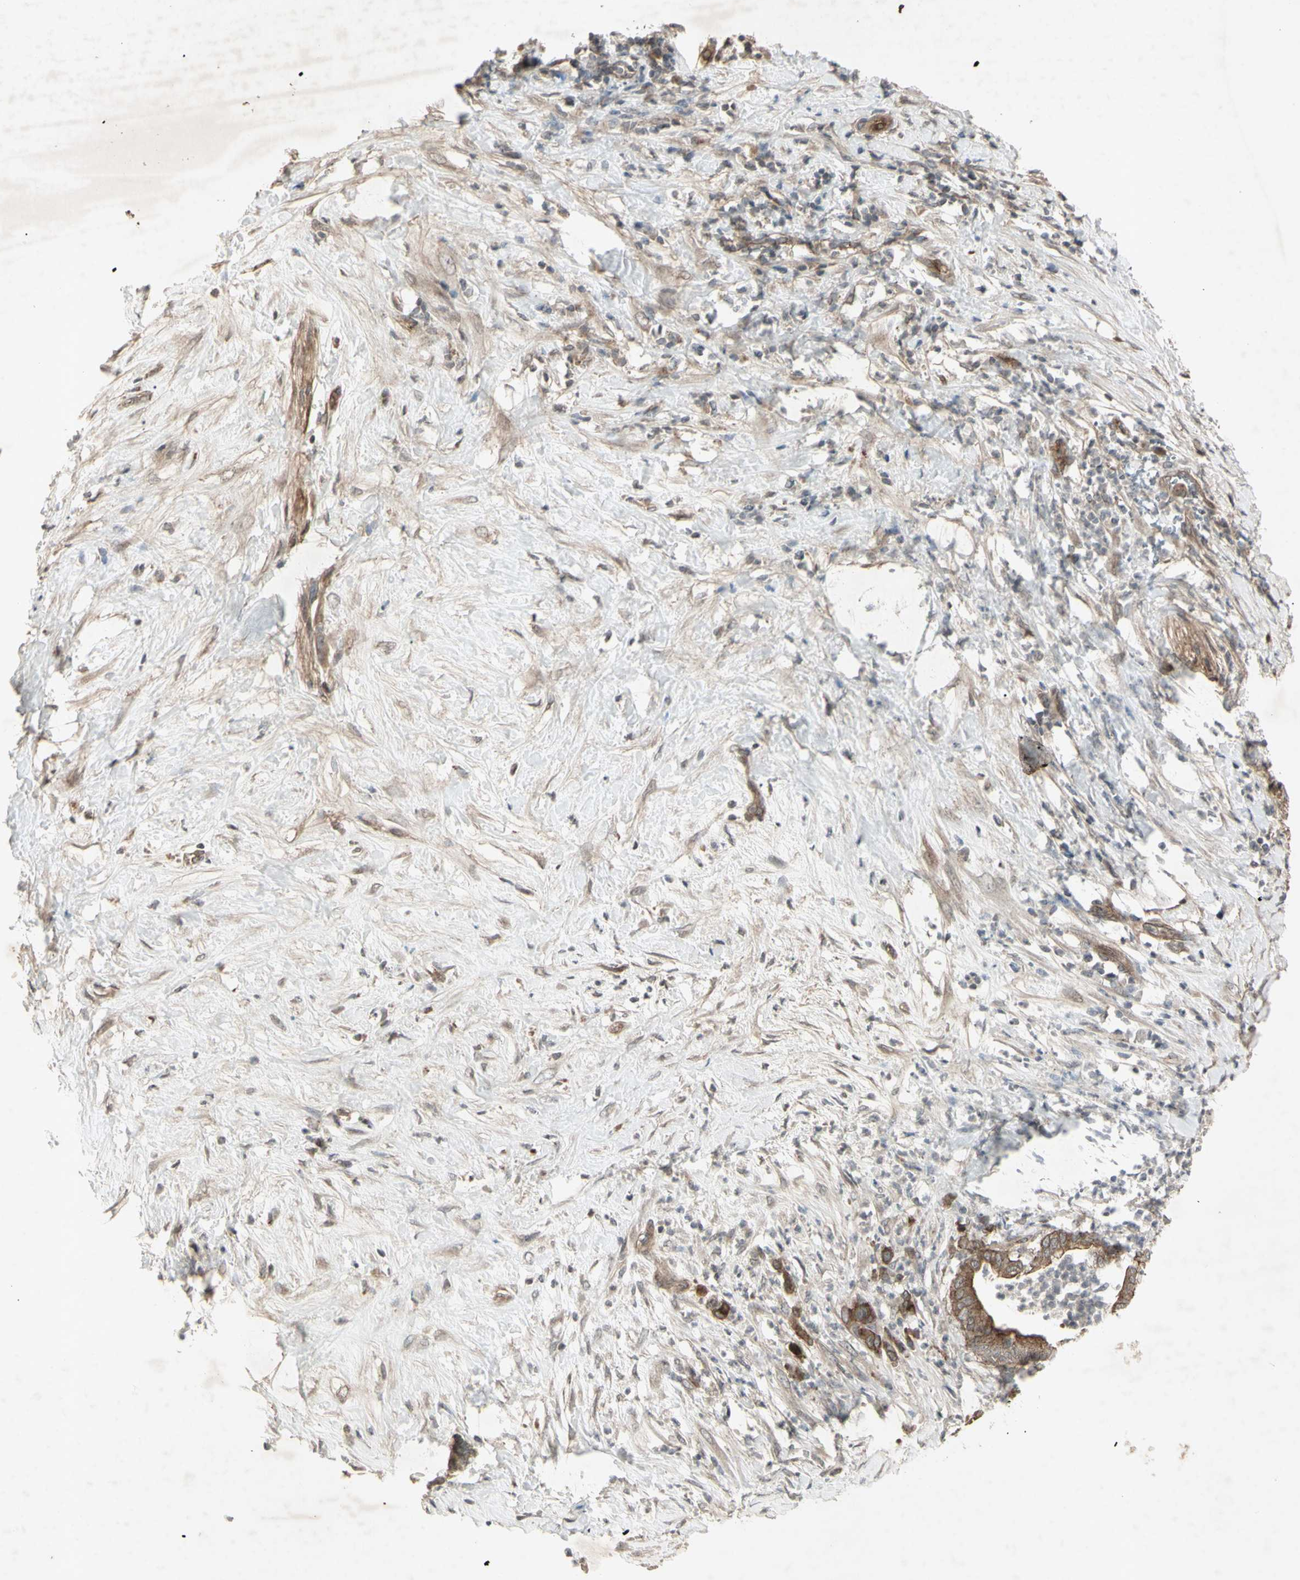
{"staining": {"intensity": "moderate", "quantity": ">75%", "location": "cytoplasmic/membranous"}, "tissue": "pancreatic cancer", "cell_type": "Tumor cells", "image_type": "cancer", "snomed": [{"axis": "morphology", "description": "Adenocarcinoma, NOS"}, {"axis": "topography", "description": "Pancreas"}], "caption": "Immunohistochemistry (DAB (3,3'-diaminobenzidine)) staining of pancreatic cancer (adenocarcinoma) reveals moderate cytoplasmic/membranous protein expression in about >75% of tumor cells.", "gene": "JAG1", "patient": {"sex": "male", "age": 41}}